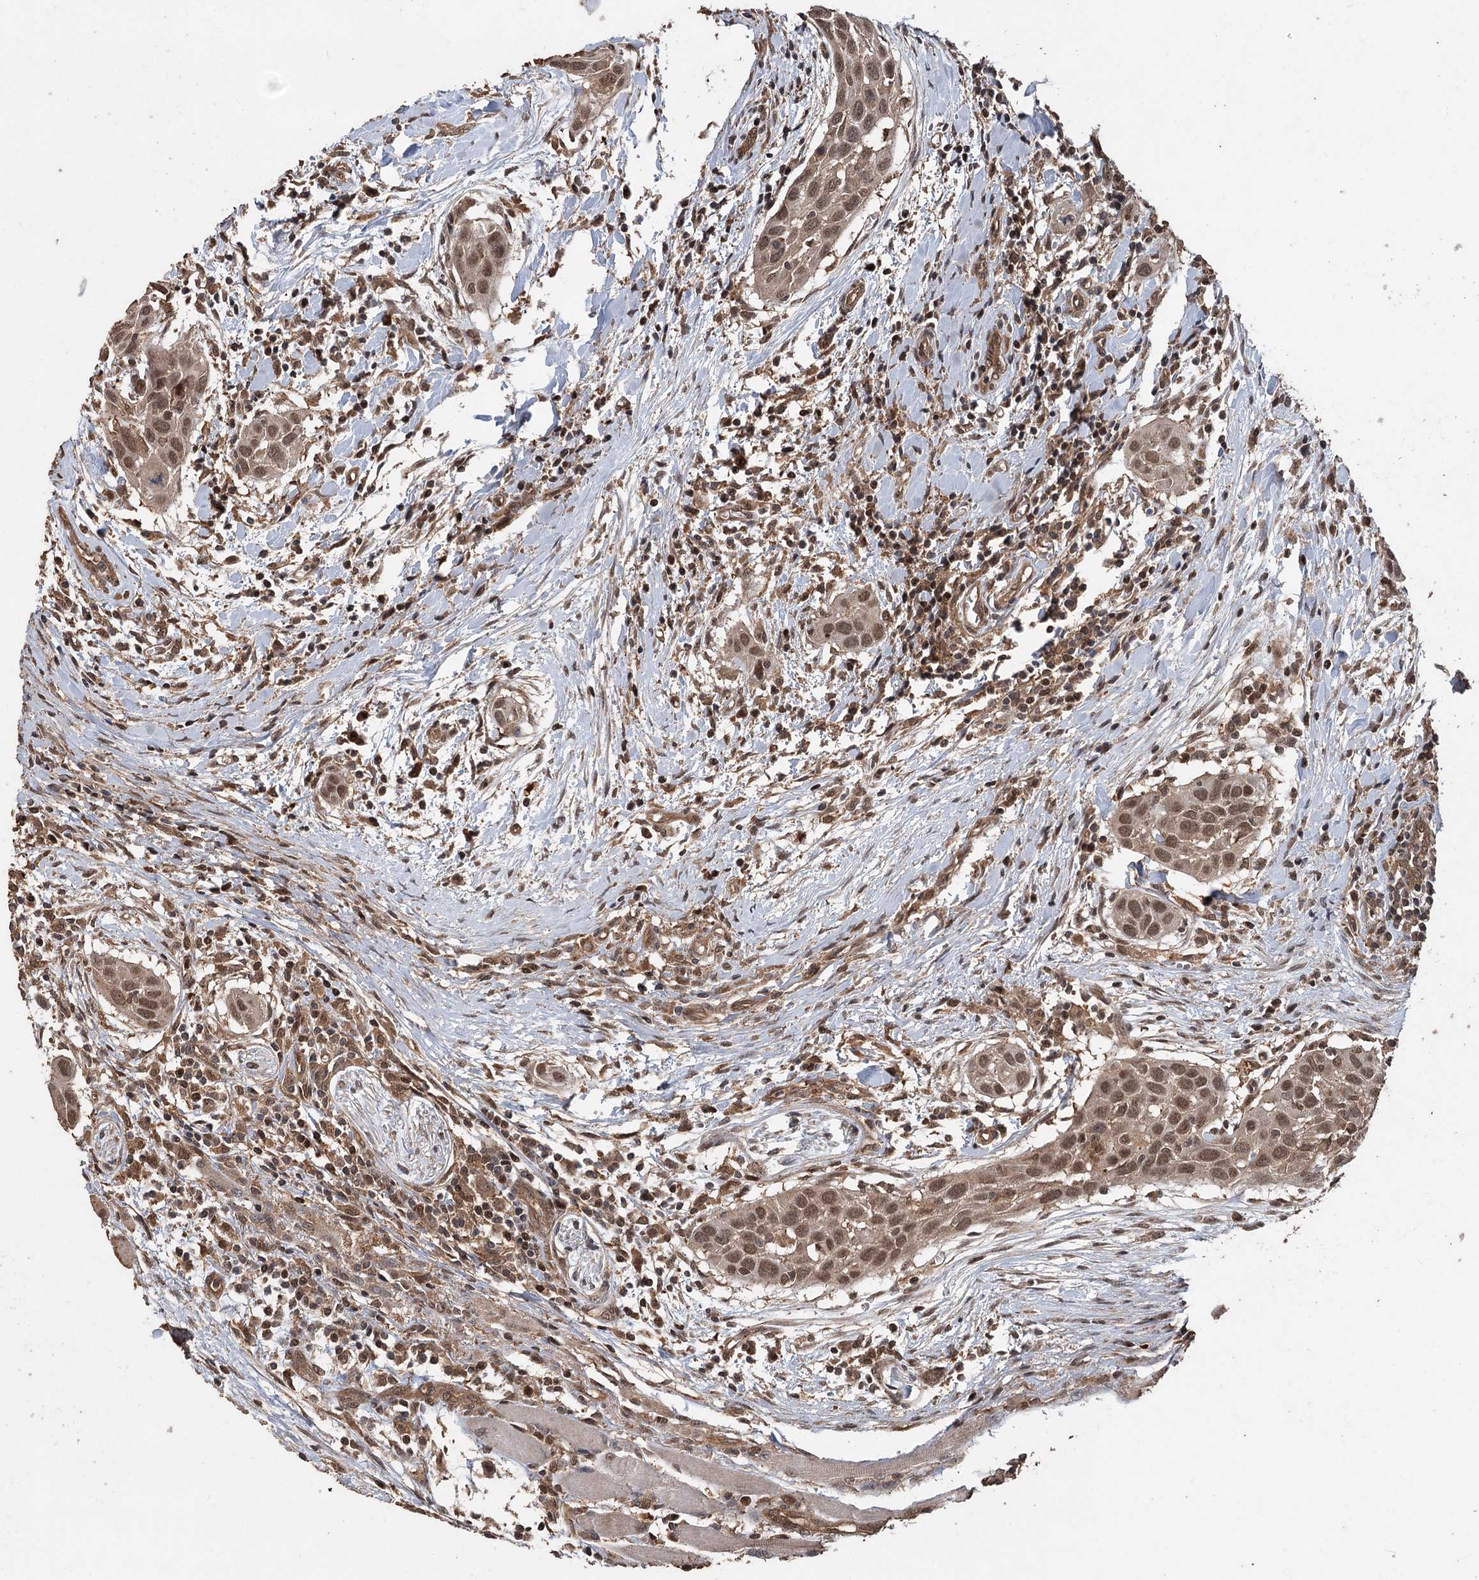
{"staining": {"intensity": "moderate", "quantity": ">75%", "location": "nuclear"}, "tissue": "head and neck cancer", "cell_type": "Tumor cells", "image_type": "cancer", "snomed": [{"axis": "morphology", "description": "Squamous cell carcinoma, NOS"}, {"axis": "topography", "description": "Oral tissue"}, {"axis": "topography", "description": "Head-Neck"}], "caption": "An image of human head and neck squamous cell carcinoma stained for a protein displays moderate nuclear brown staining in tumor cells.", "gene": "FBXO7", "patient": {"sex": "female", "age": 50}}